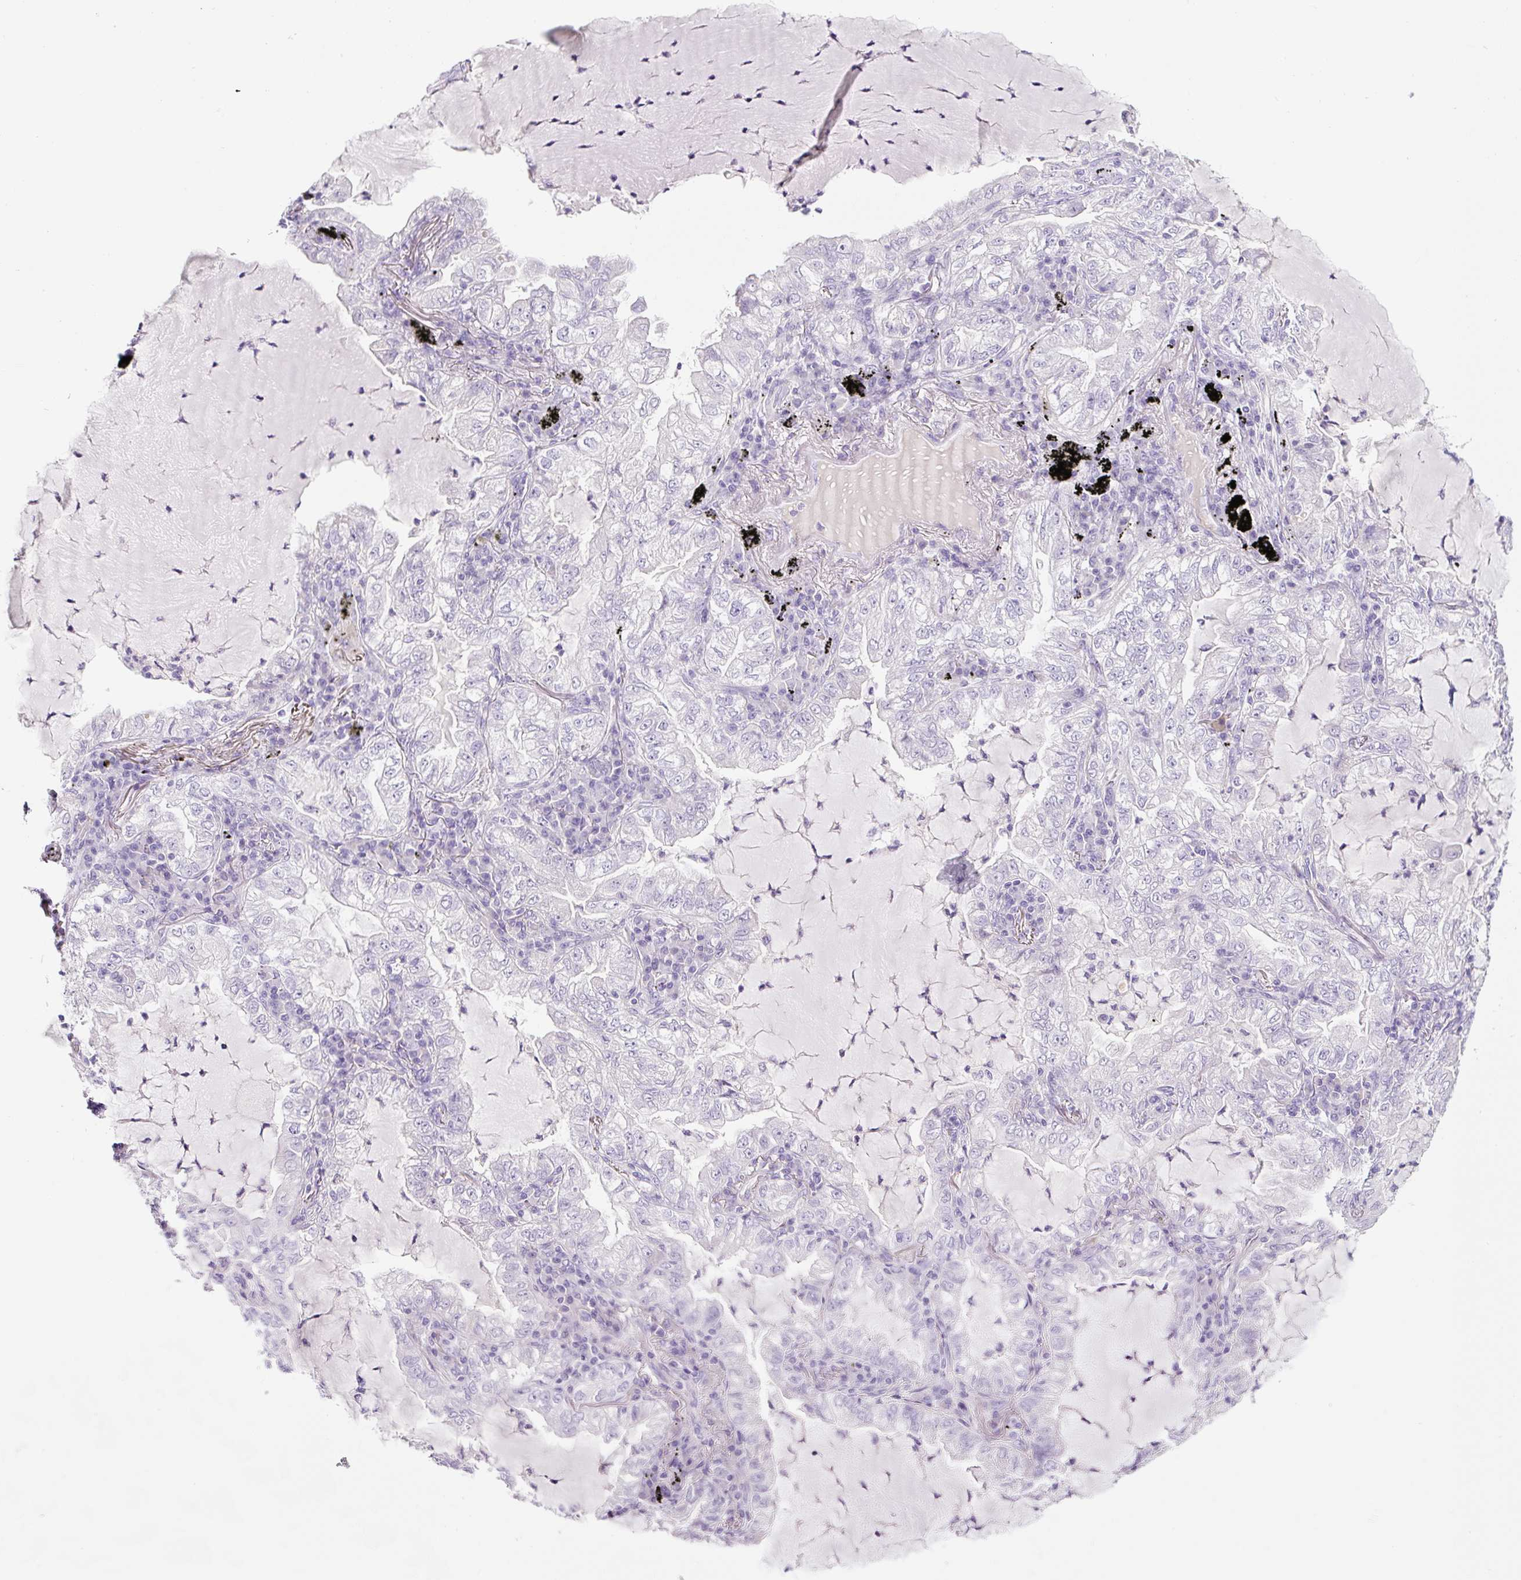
{"staining": {"intensity": "negative", "quantity": "none", "location": "none"}, "tissue": "lung cancer", "cell_type": "Tumor cells", "image_type": "cancer", "snomed": [{"axis": "morphology", "description": "Adenocarcinoma, NOS"}, {"axis": "topography", "description": "Lung"}], "caption": "A high-resolution micrograph shows immunohistochemistry (IHC) staining of adenocarcinoma (lung), which reveals no significant expression in tumor cells.", "gene": "OR14A2", "patient": {"sex": "female", "age": 73}}